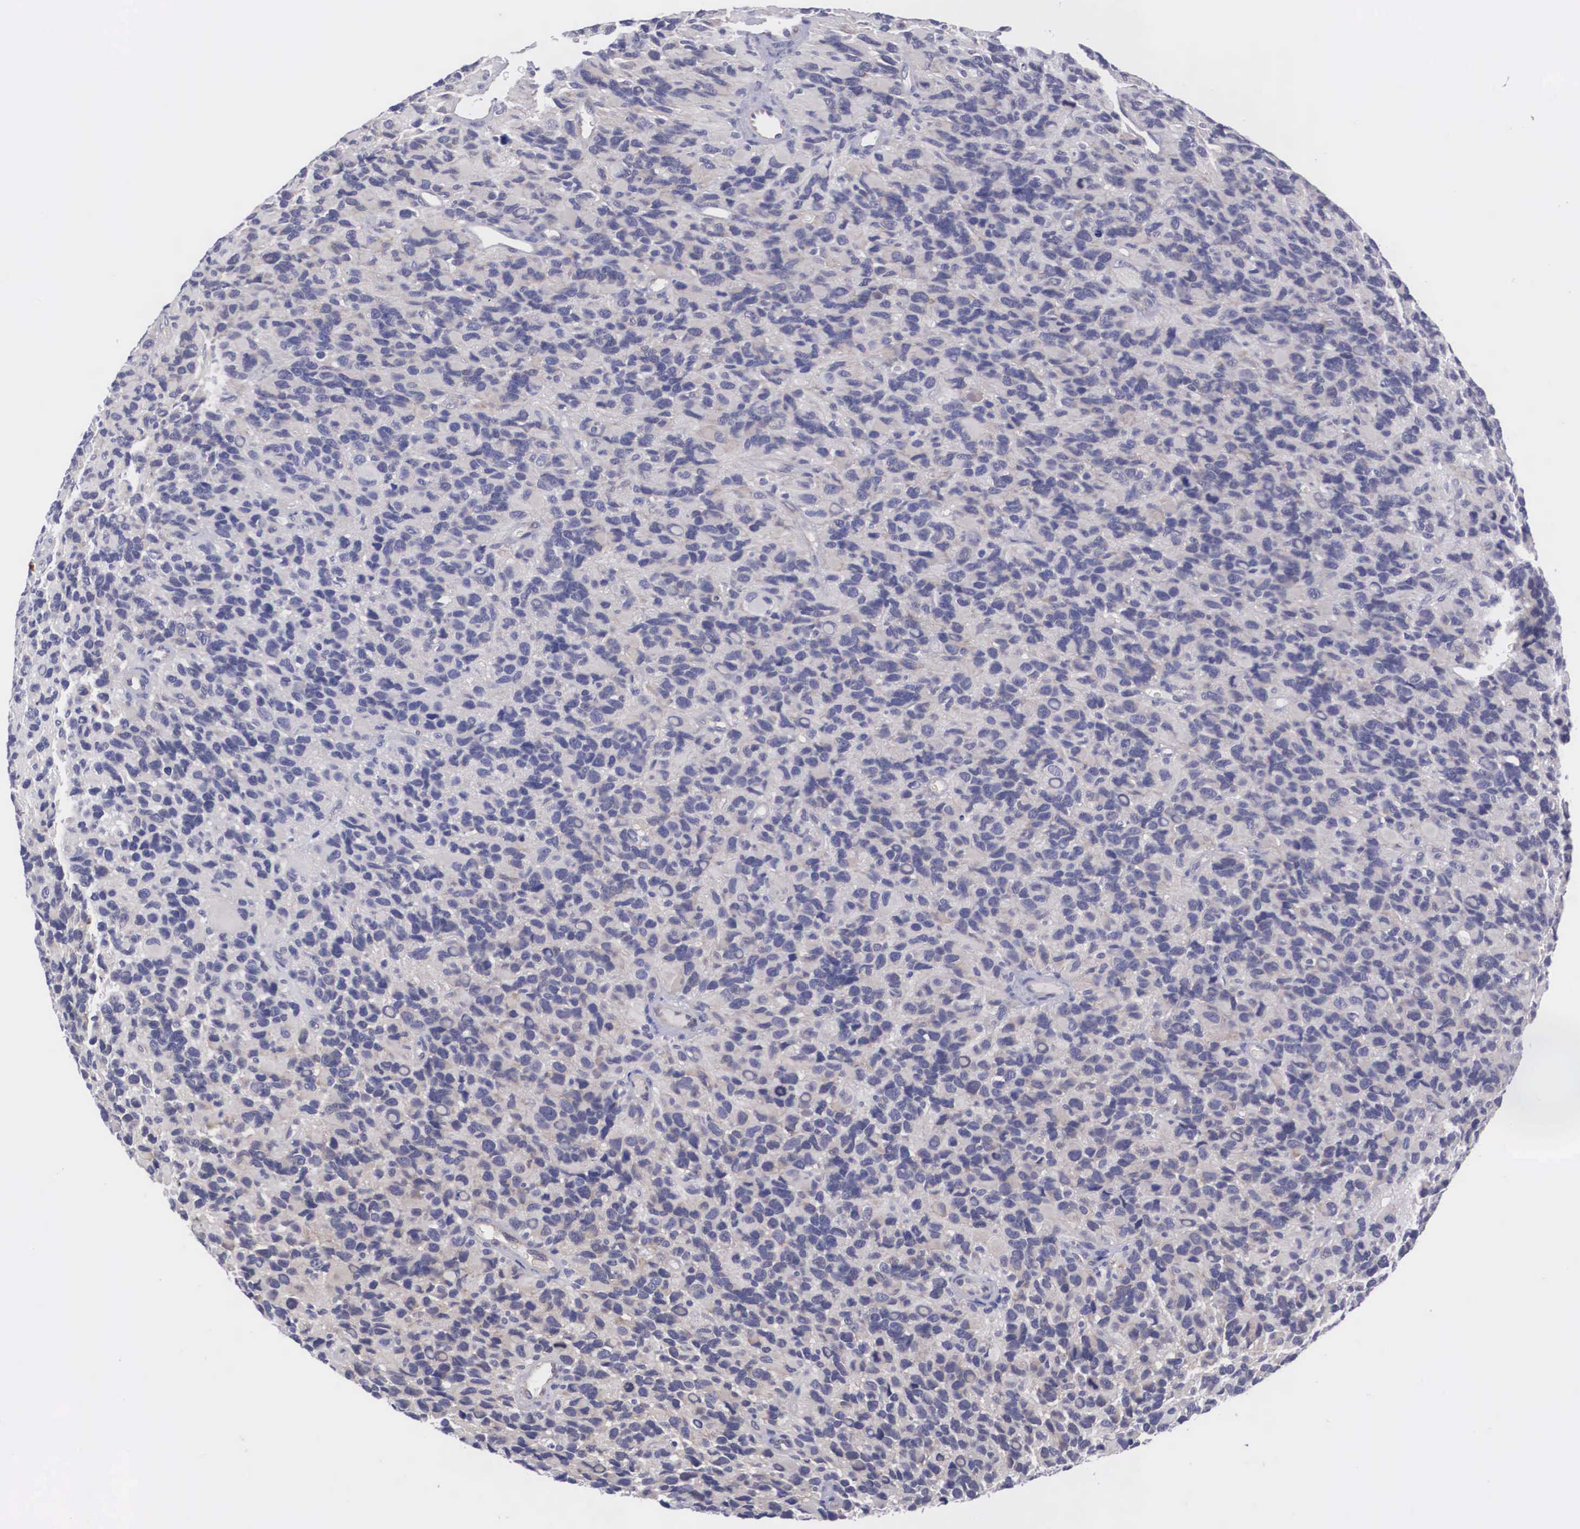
{"staining": {"intensity": "negative", "quantity": "none", "location": "none"}, "tissue": "glioma", "cell_type": "Tumor cells", "image_type": "cancer", "snomed": [{"axis": "morphology", "description": "Glioma, malignant, High grade"}, {"axis": "topography", "description": "Brain"}], "caption": "Immunohistochemistry image of neoplastic tissue: glioma stained with DAB reveals no significant protein positivity in tumor cells. (DAB (3,3'-diaminobenzidine) immunohistochemistry visualized using brightfield microscopy, high magnification).", "gene": "MAST4", "patient": {"sex": "male", "age": 77}}